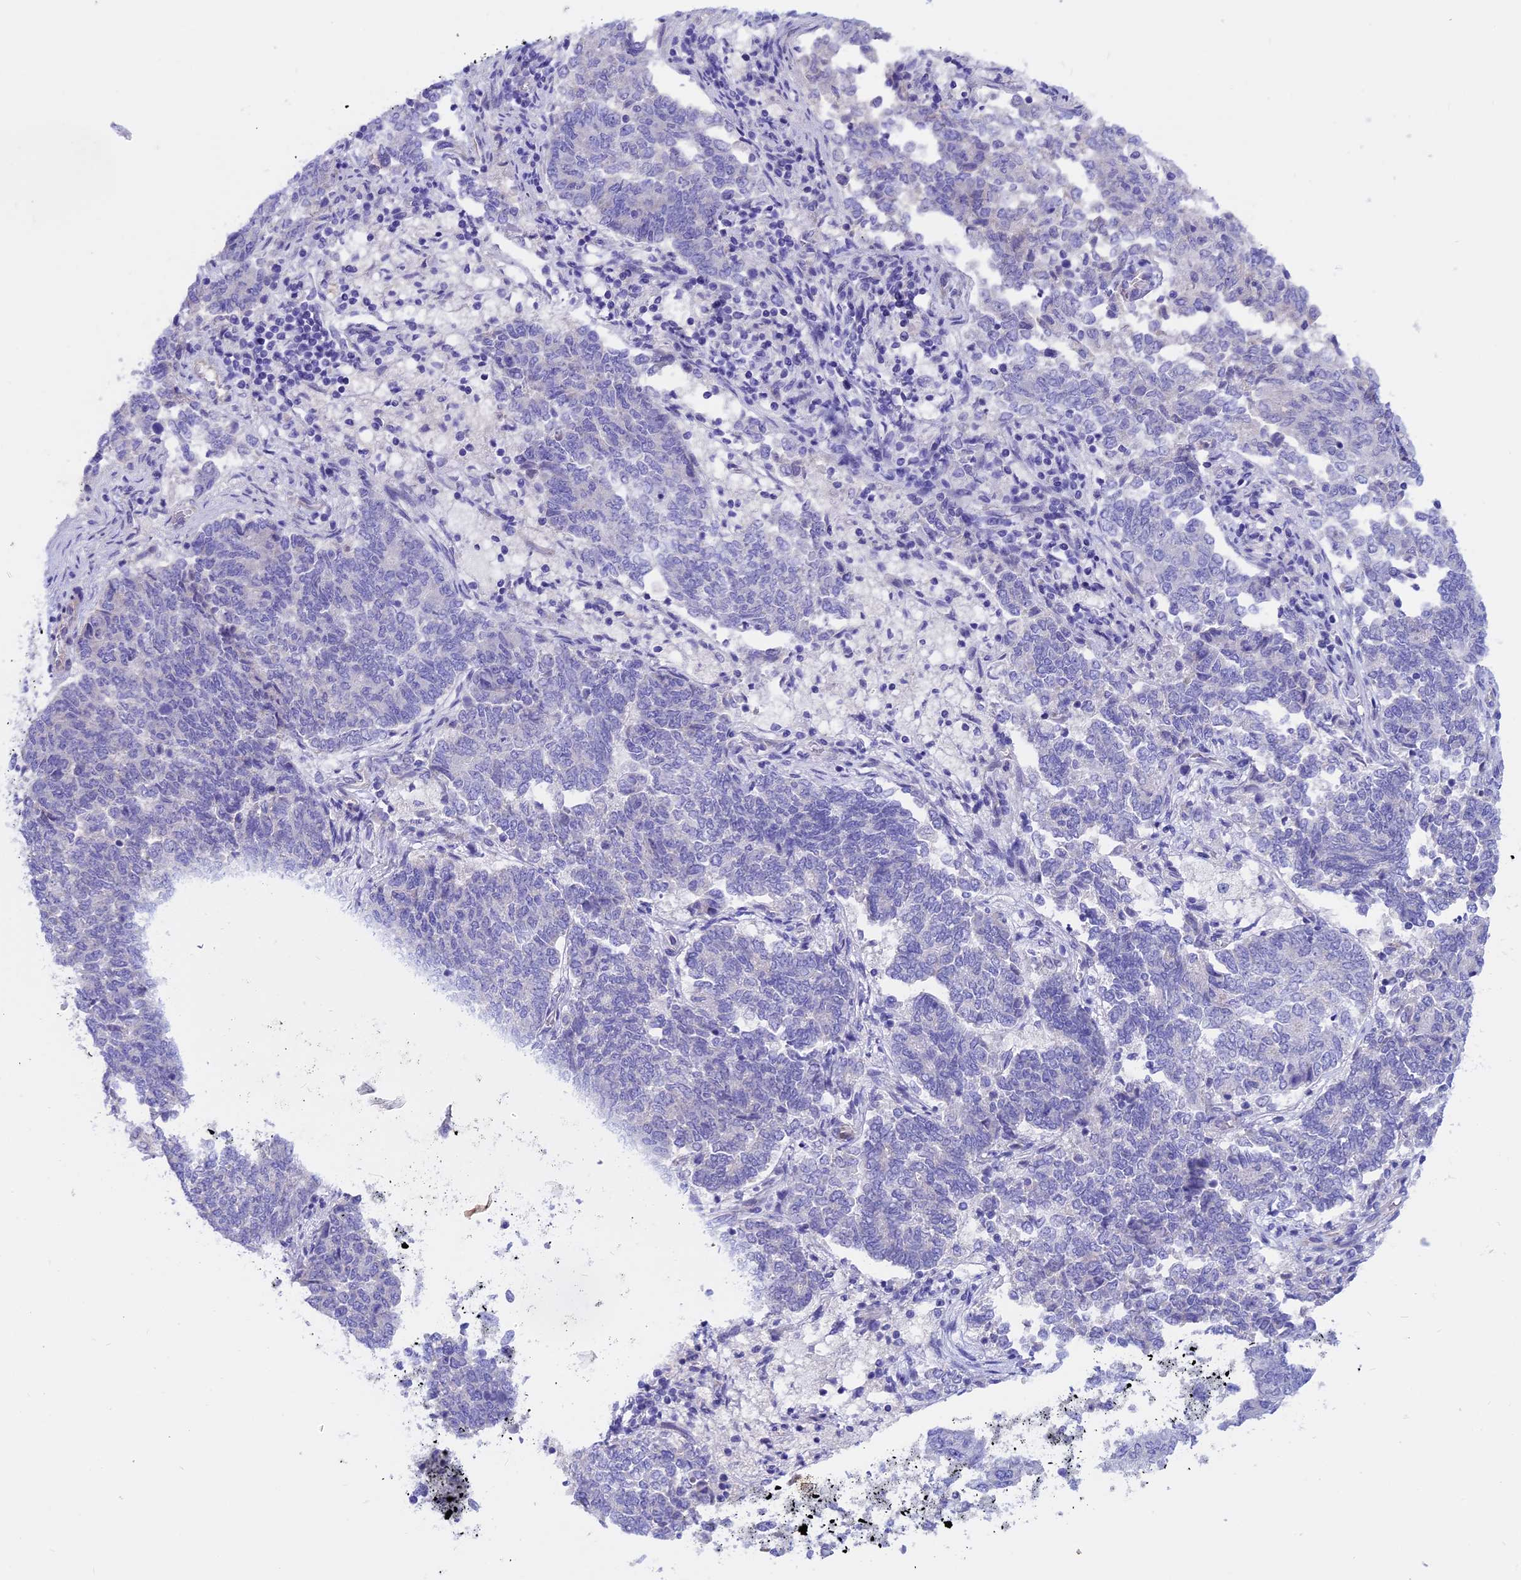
{"staining": {"intensity": "negative", "quantity": "none", "location": "none"}, "tissue": "endometrial cancer", "cell_type": "Tumor cells", "image_type": "cancer", "snomed": [{"axis": "morphology", "description": "Adenocarcinoma, NOS"}, {"axis": "topography", "description": "Endometrium"}], "caption": "The histopathology image displays no staining of tumor cells in adenocarcinoma (endometrial). (Stains: DAB immunohistochemistry (IHC) with hematoxylin counter stain, Microscopy: brightfield microscopy at high magnification).", "gene": "TMEM138", "patient": {"sex": "female", "age": 80}}